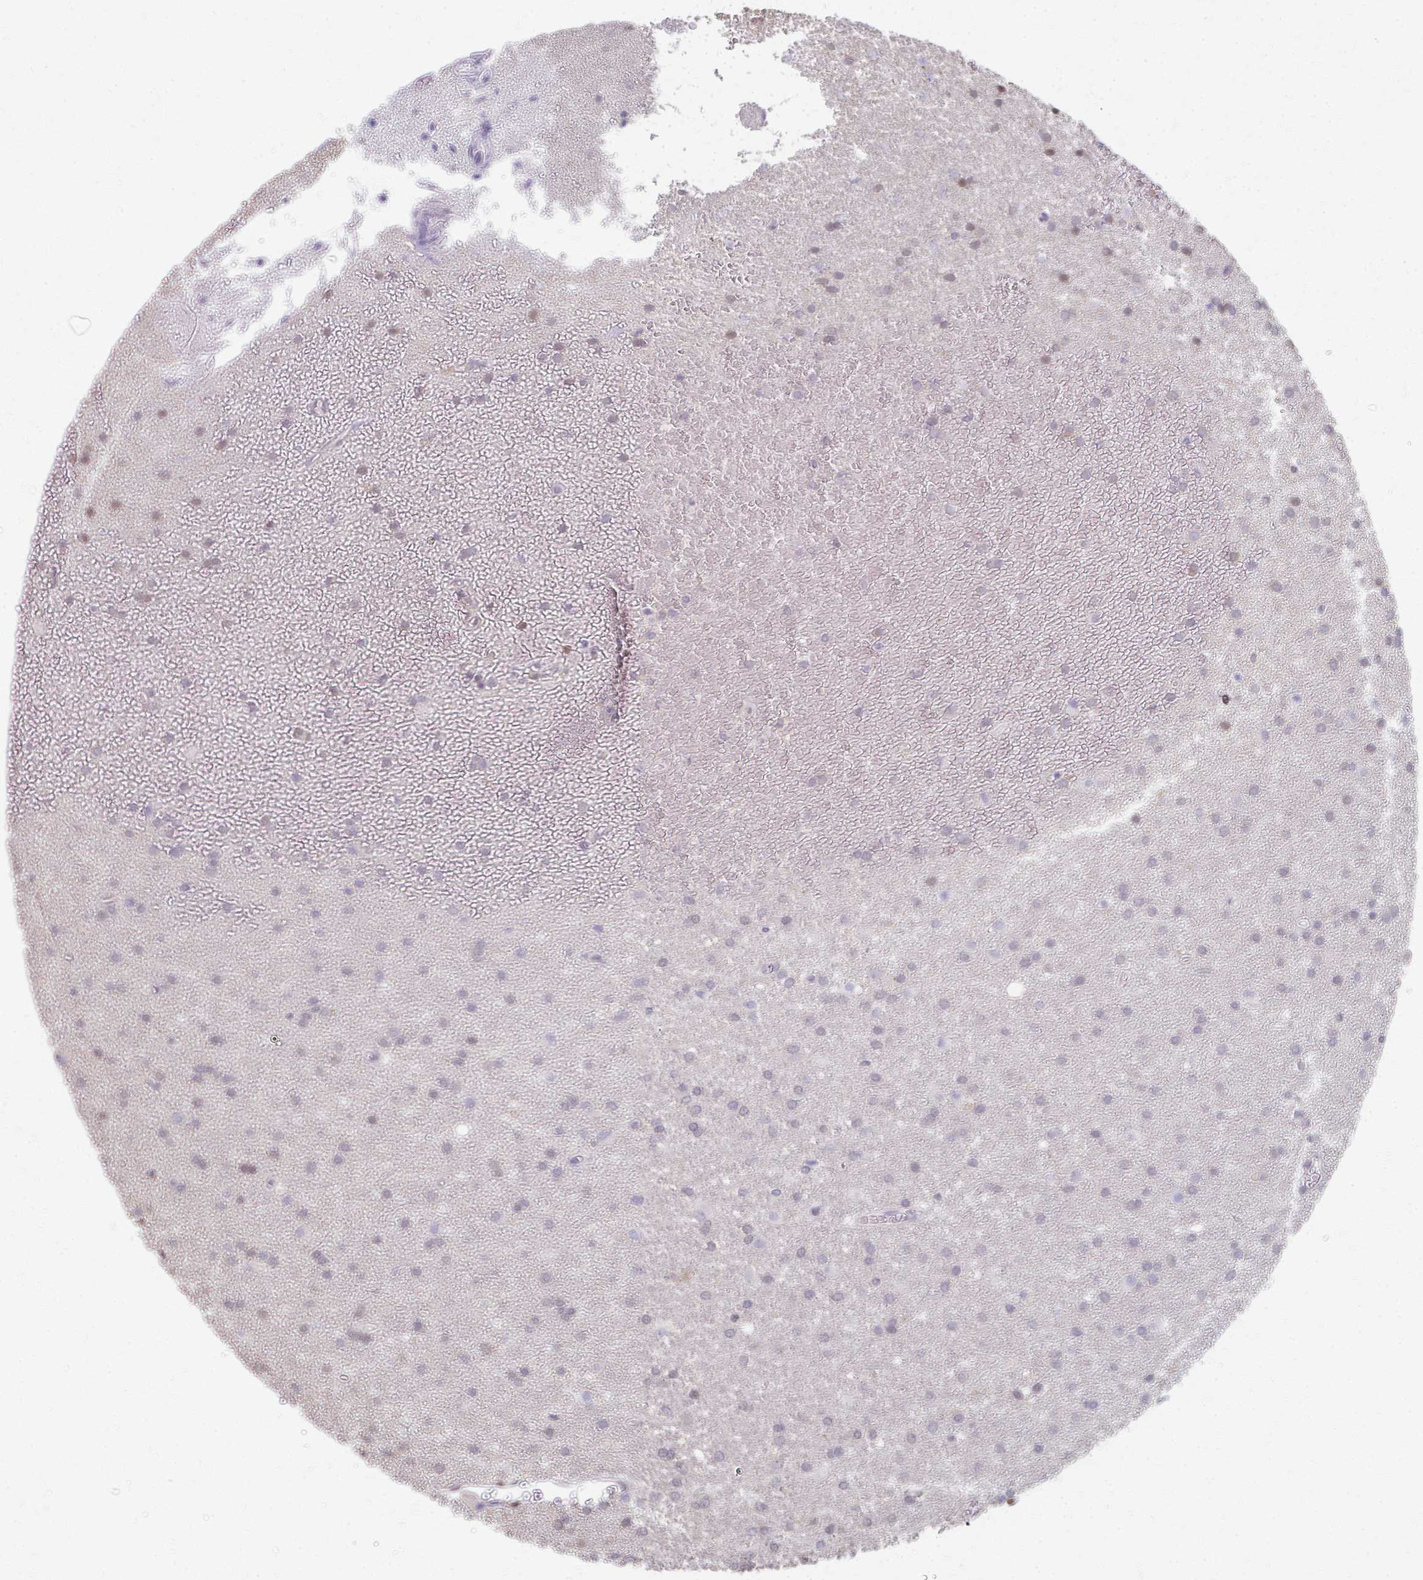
{"staining": {"intensity": "negative", "quantity": "none", "location": "none"}, "tissue": "glioma", "cell_type": "Tumor cells", "image_type": "cancer", "snomed": [{"axis": "morphology", "description": "Glioma, malignant, High grade"}, {"axis": "topography", "description": "Brain"}], "caption": "The IHC image has no significant positivity in tumor cells of glioma tissue.", "gene": "RABGAP1L", "patient": {"sex": "female", "age": 50}}